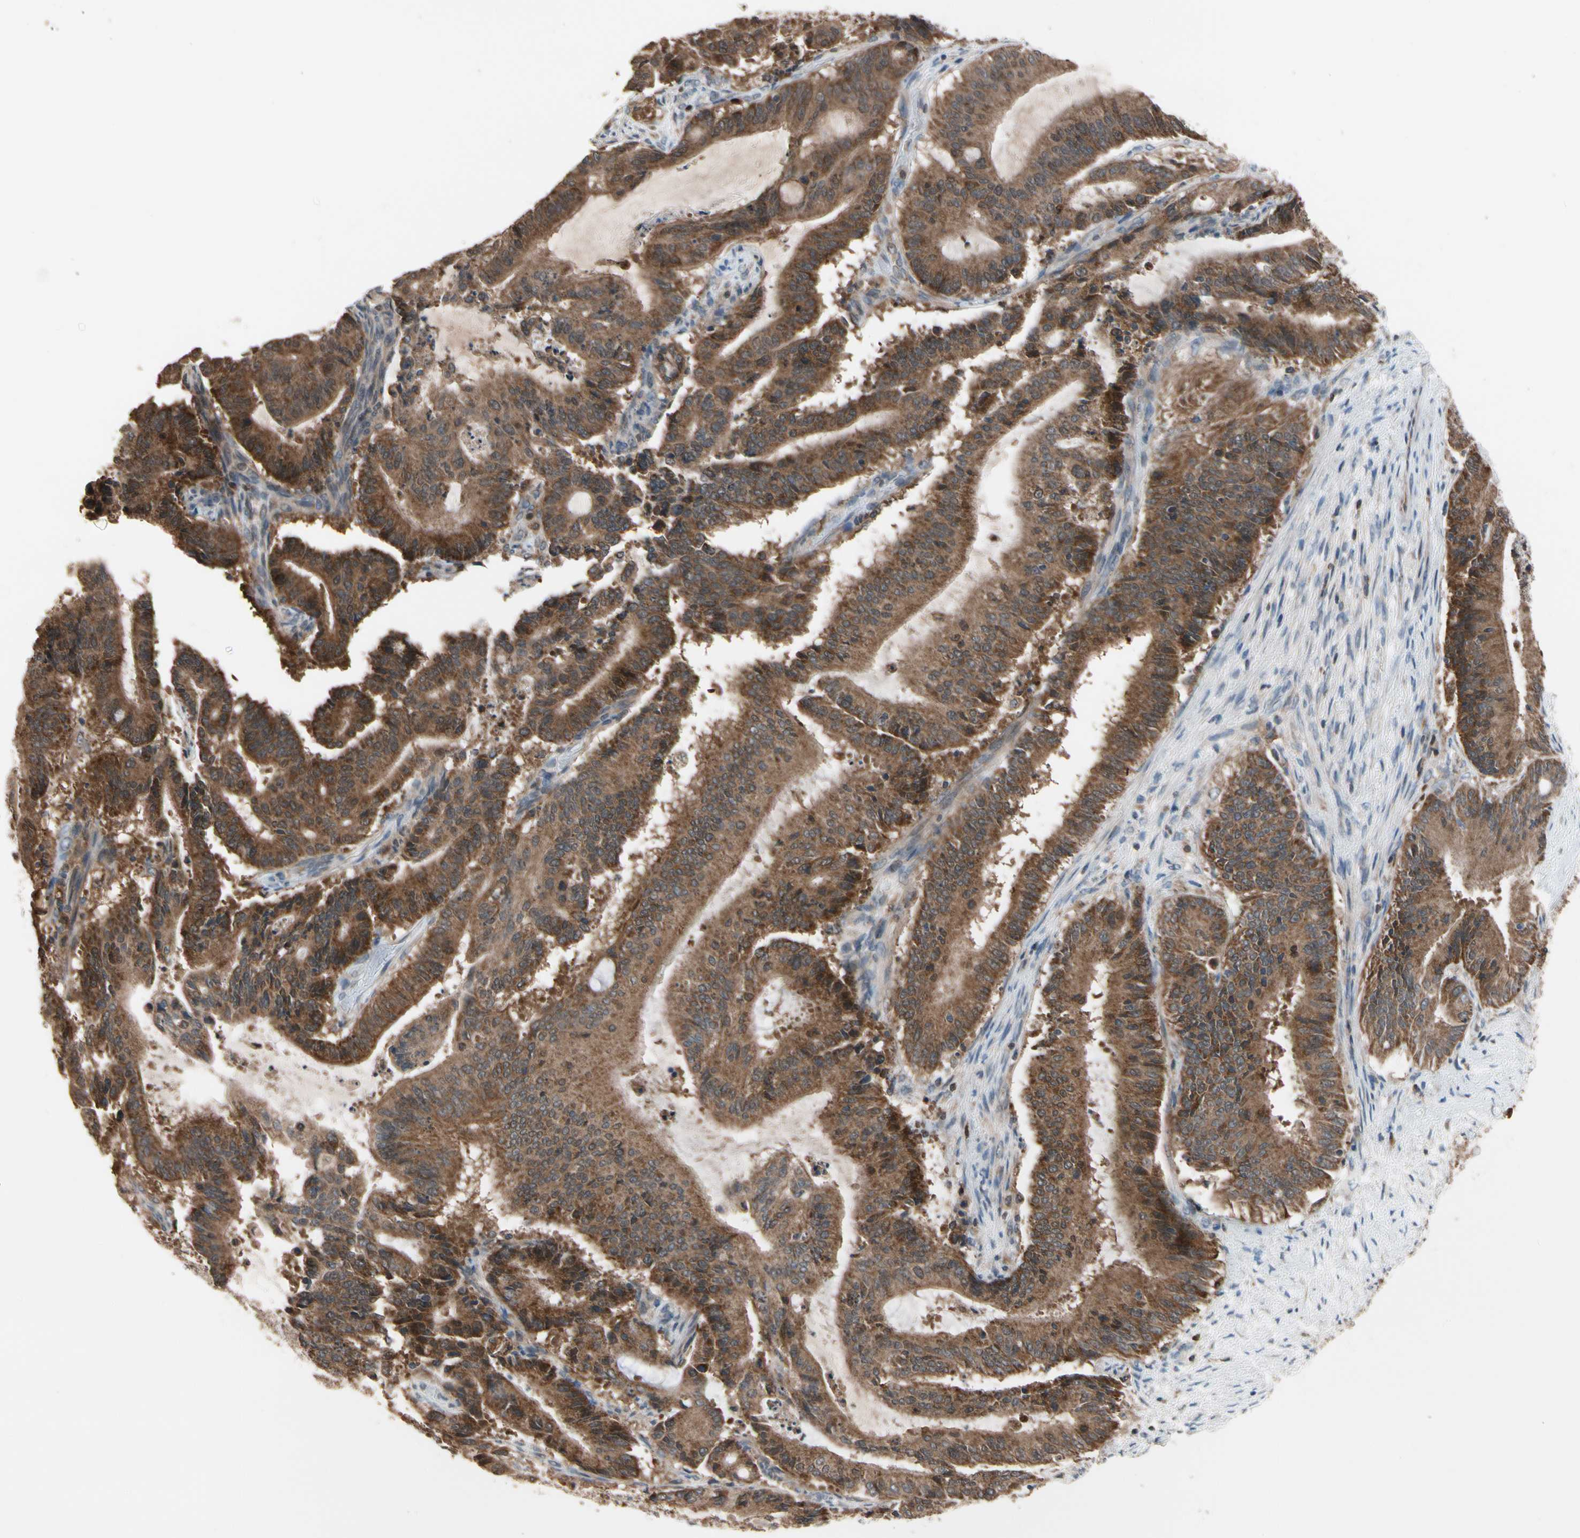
{"staining": {"intensity": "strong", "quantity": ">75%", "location": "cytoplasmic/membranous"}, "tissue": "liver cancer", "cell_type": "Tumor cells", "image_type": "cancer", "snomed": [{"axis": "morphology", "description": "Cholangiocarcinoma"}, {"axis": "topography", "description": "Liver"}], "caption": "Protein staining by immunohistochemistry (IHC) shows strong cytoplasmic/membranous expression in approximately >75% of tumor cells in liver cancer.", "gene": "MTHFS", "patient": {"sex": "female", "age": 73}}